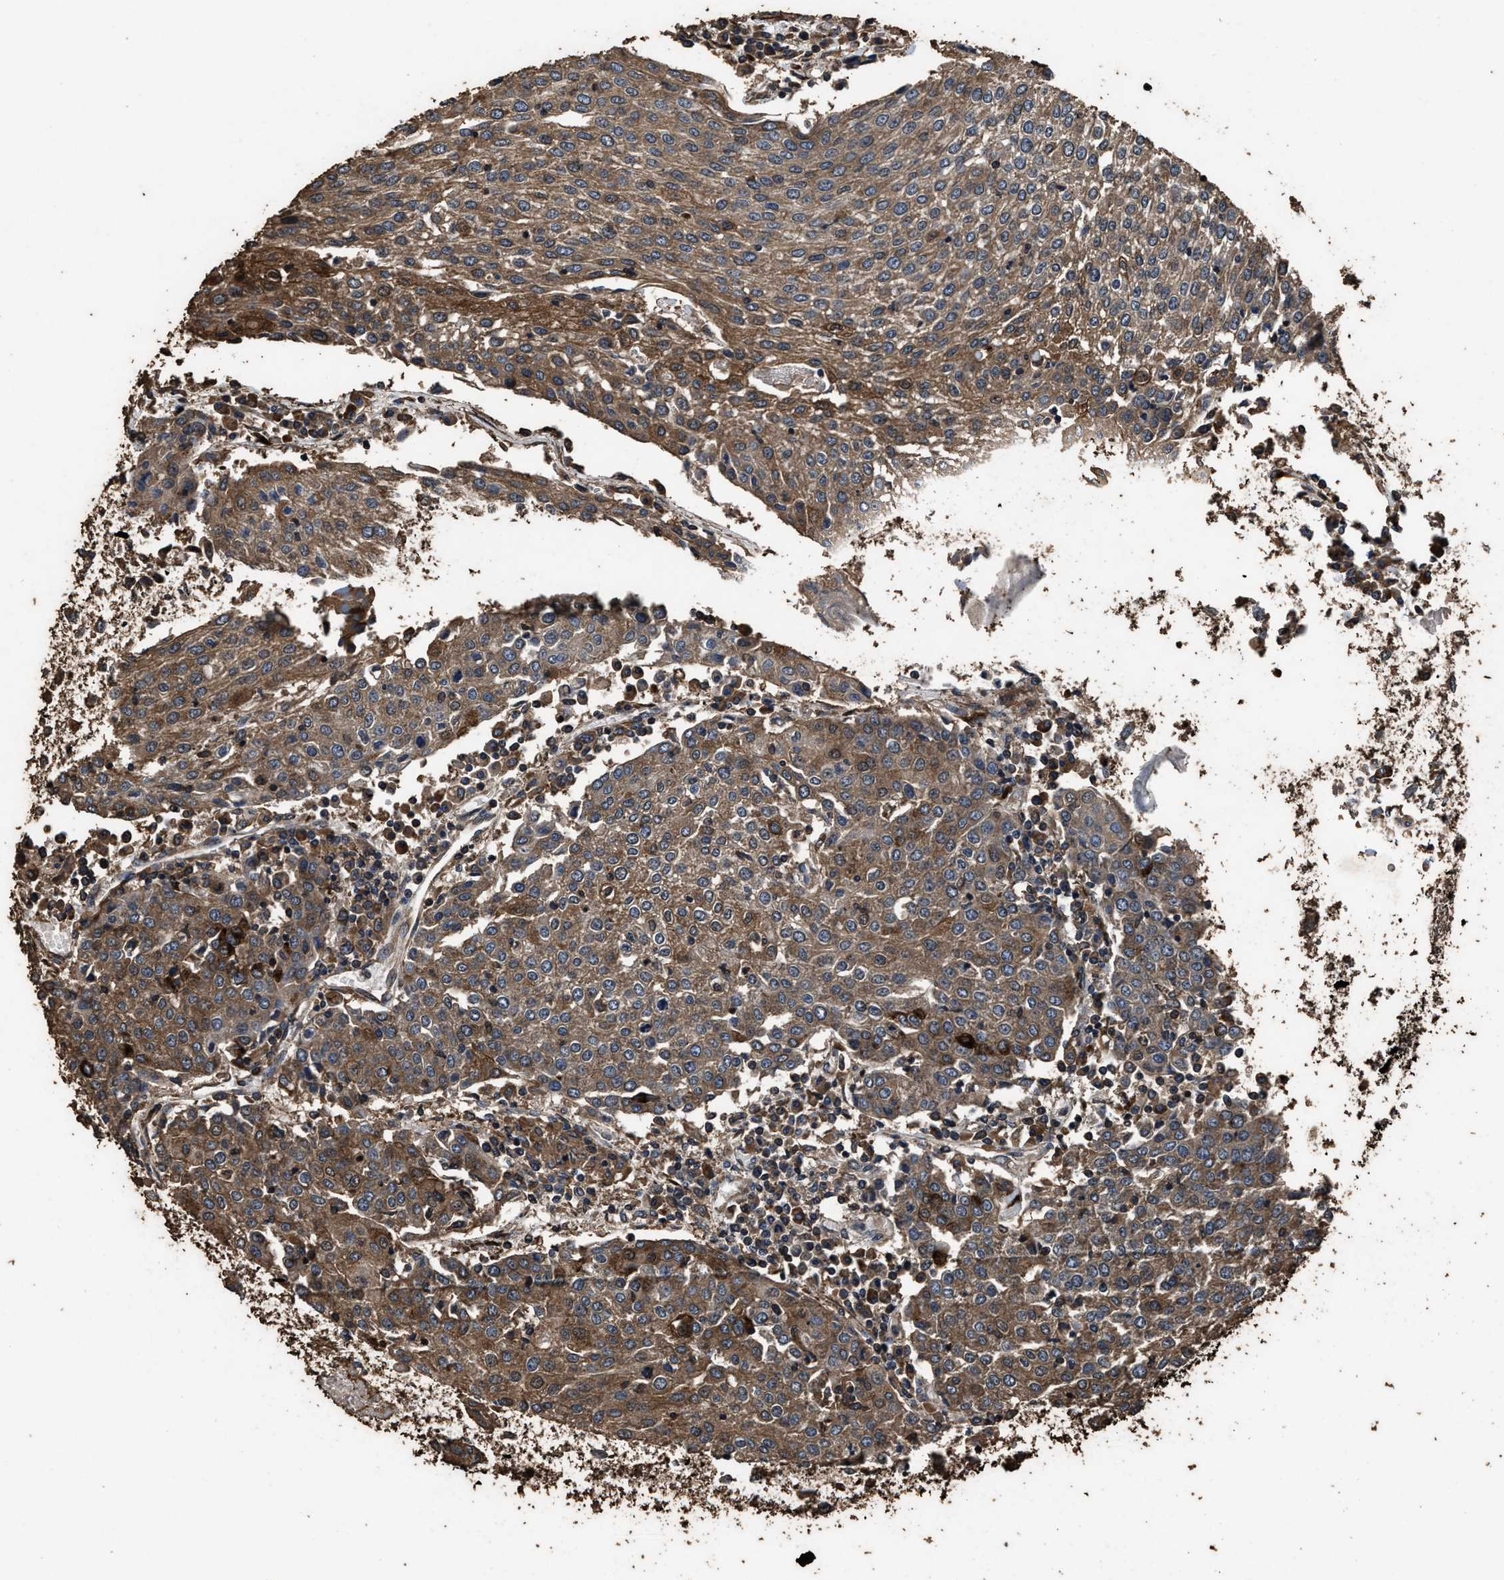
{"staining": {"intensity": "strong", "quantity": ">75%", "location": "cytoplasmic/membranous"}, "tissue": "urothelial cancer", "cell_type": "Tumor cells", "image_type": "cancer", "snomed": [{"axis": "morphology", "description": "Urothelial carcinoma, High grade"}, {"axis": "topography", "description": "Urinary bladder"}], "caption": "This image displays immunohistochemistry staining of urothelial cancer, with high strong cytoplasmic/membranous staining in about >75% of tumor cells.", "gene": "ZMYND19", "patient": {"sex": "female", "age": 85}}